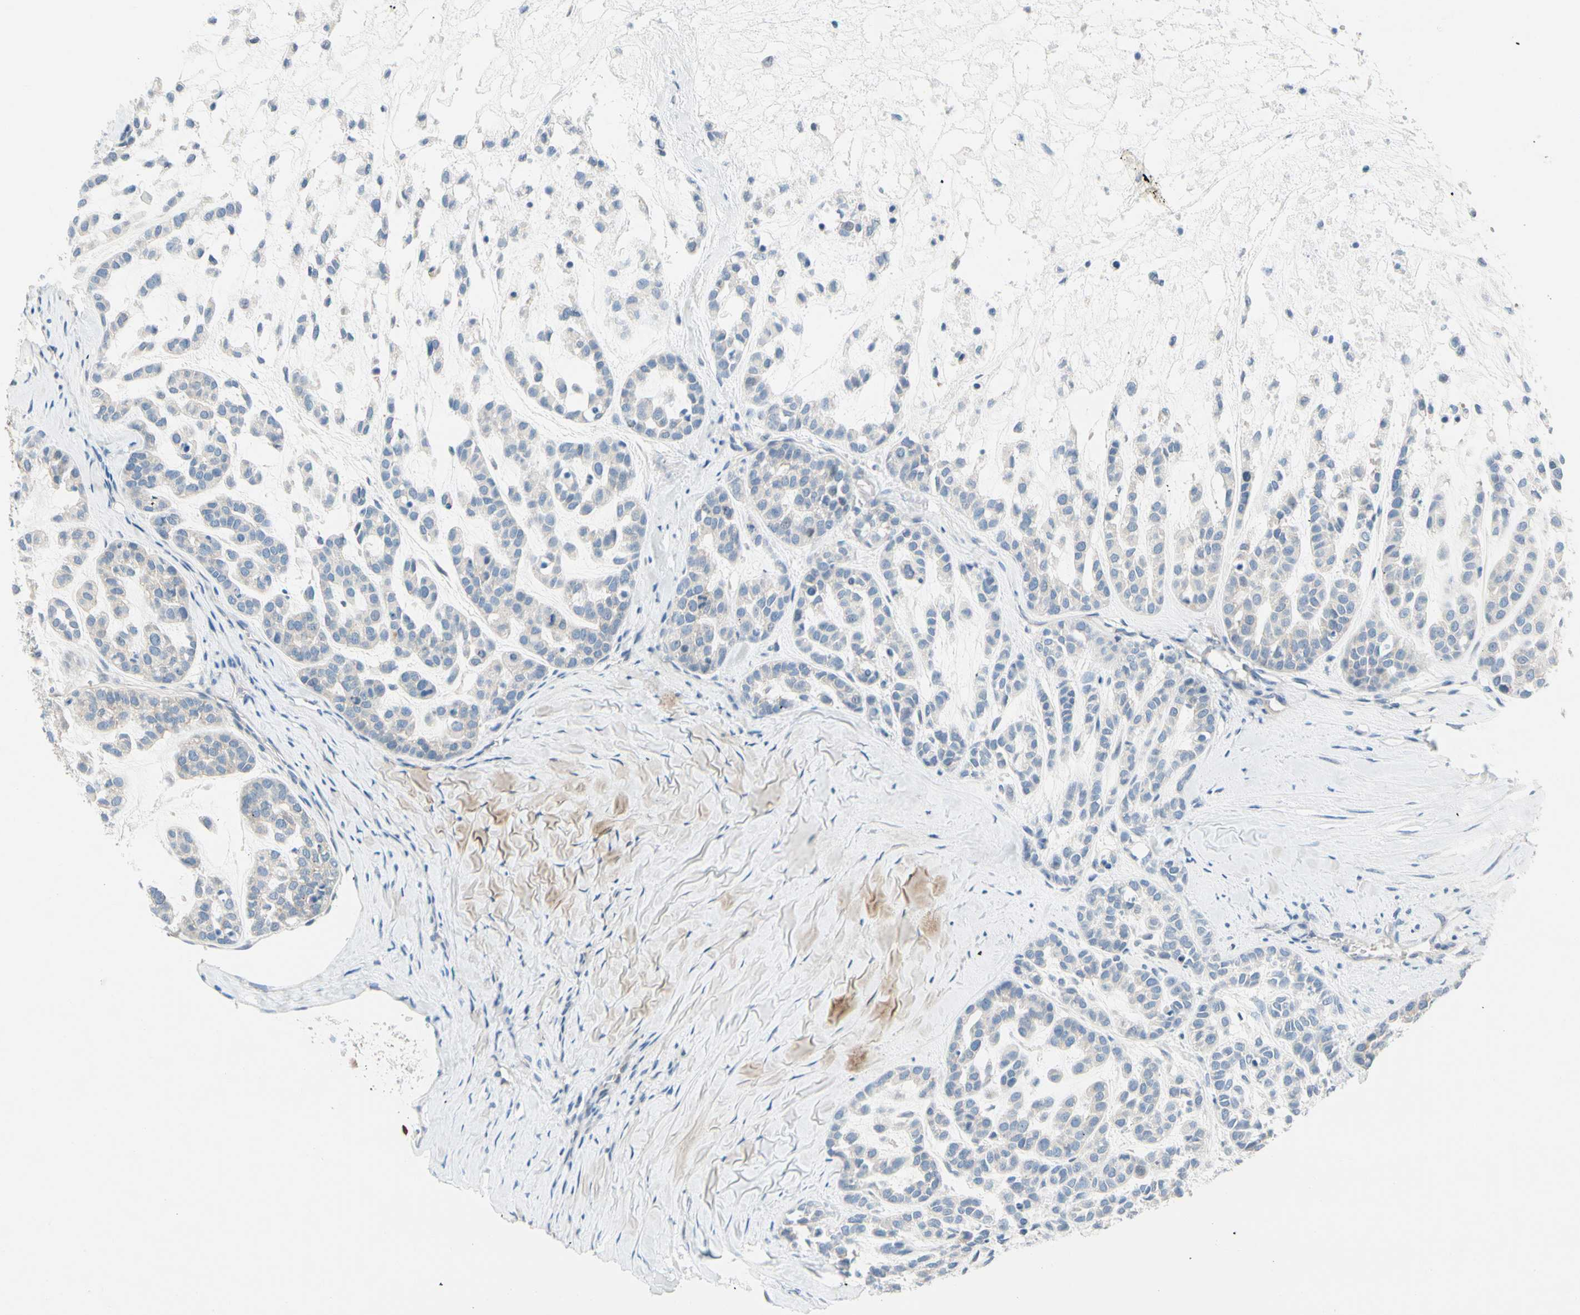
{"staining": {"intensity": "negative", "quantity": "none", "location": "none"}, "tissue": "head and neck cancer", "cell_type": "Tumor cells", "image_type": "cancer", "snomed": [{"axis": "morphology", "description": "Adenocarcinoma, NOS"}, {"axis": "morphology", "description": "Adenoma, NOS"}, {"axis": "topography", "description": "Head-Neck"}], "caption": "The image displays no staining of tumor cells in adenocarcinoma (head and neck).", "gene": "ZNF132", "patient": {"sex": "female", "age": 55}}